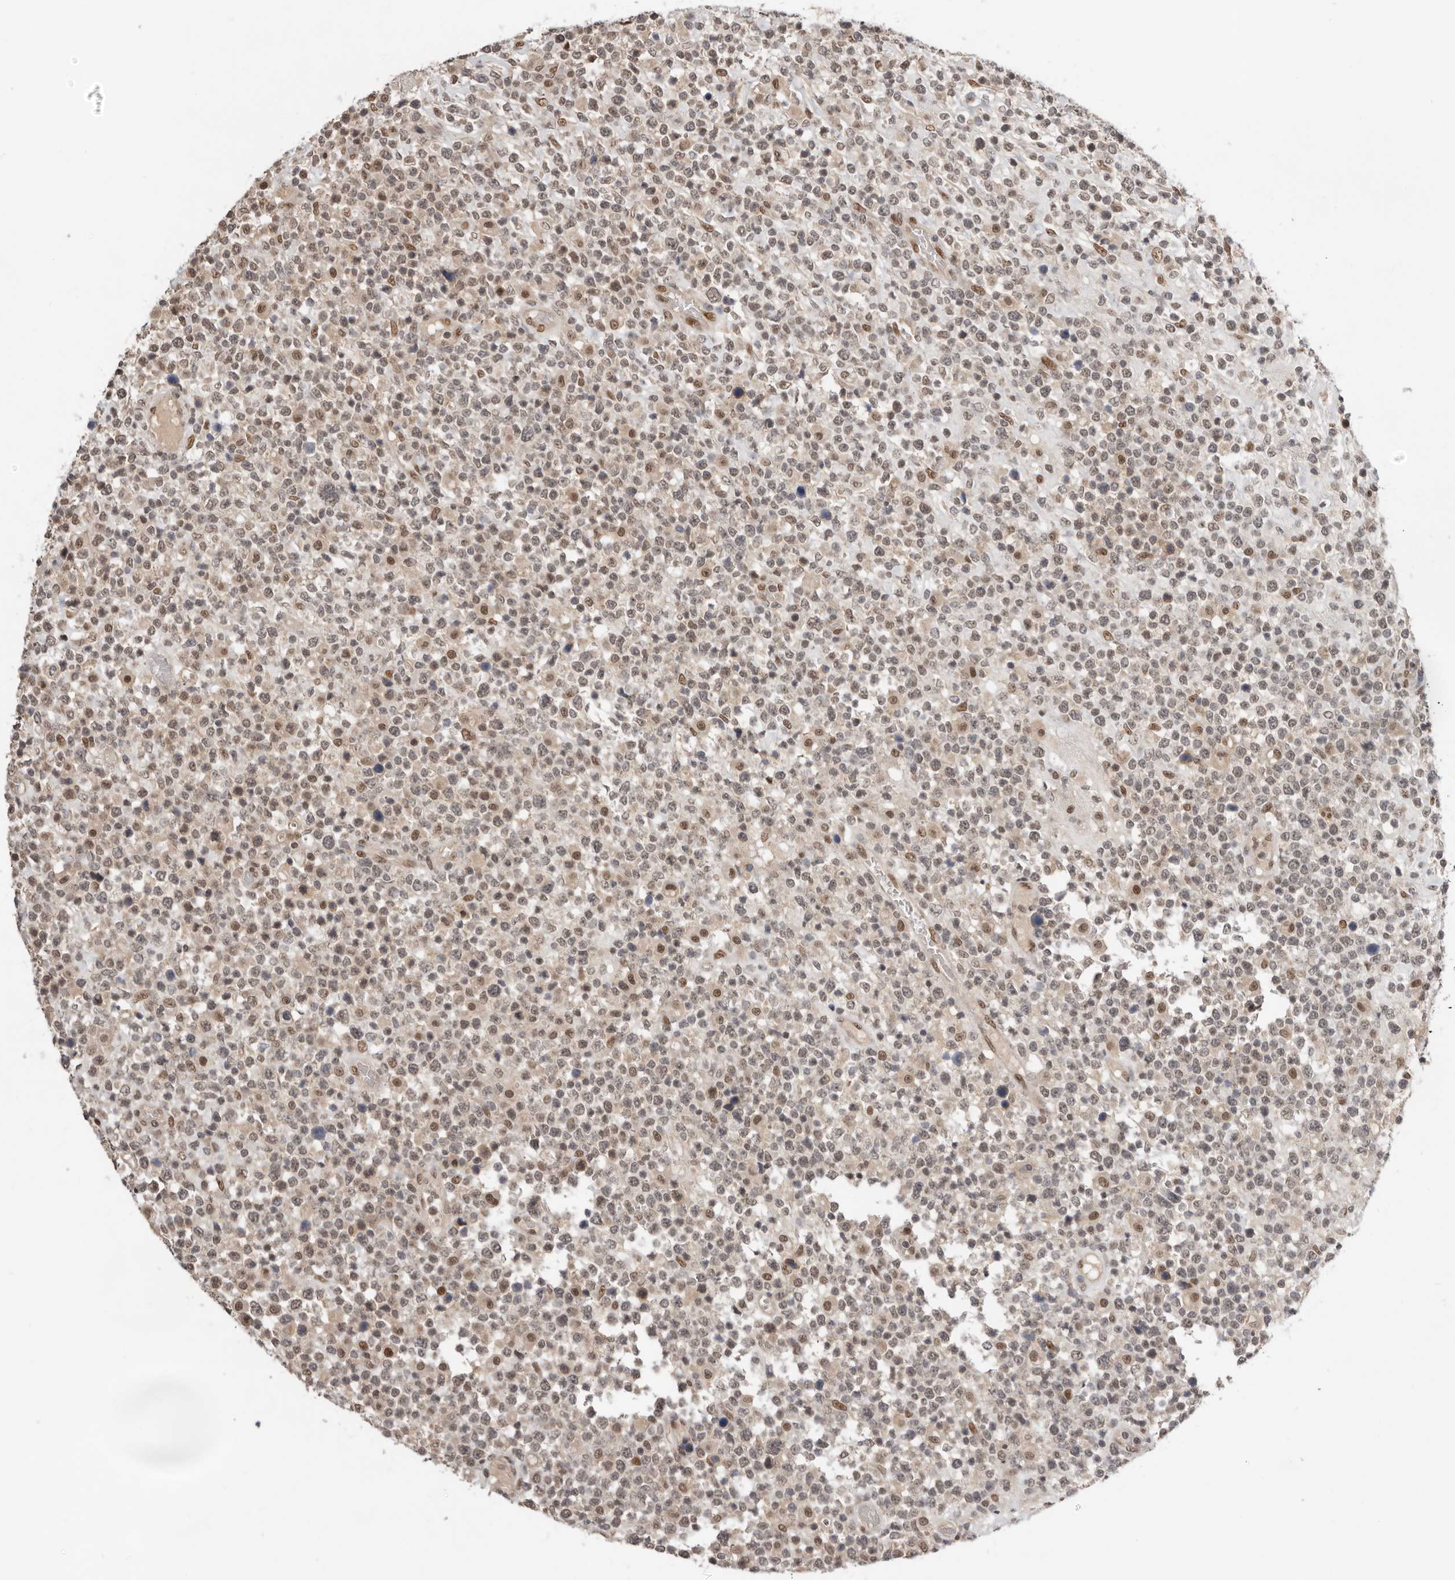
{"staining": {"intensity": "weak", "quantity": "25%-75%", "location": "nuclear"}, "tissue": "lymphoma", "cell_type": "Tumor cells", "image_type": "cancer", "snomed": [{"axis": "morphology", "description": "Malignant lymphoma, non-Hodgkin's type, High grade"}, {"axis": "topography", "description": "Colon"}], "caption": "Brown immunohistochemical staining in lymphoma displays weak nuclear positivity in approximately 25%-75% of tumor cells.", "gene": "BRCA2", "patient": {"sex": "female", "age": 53}}